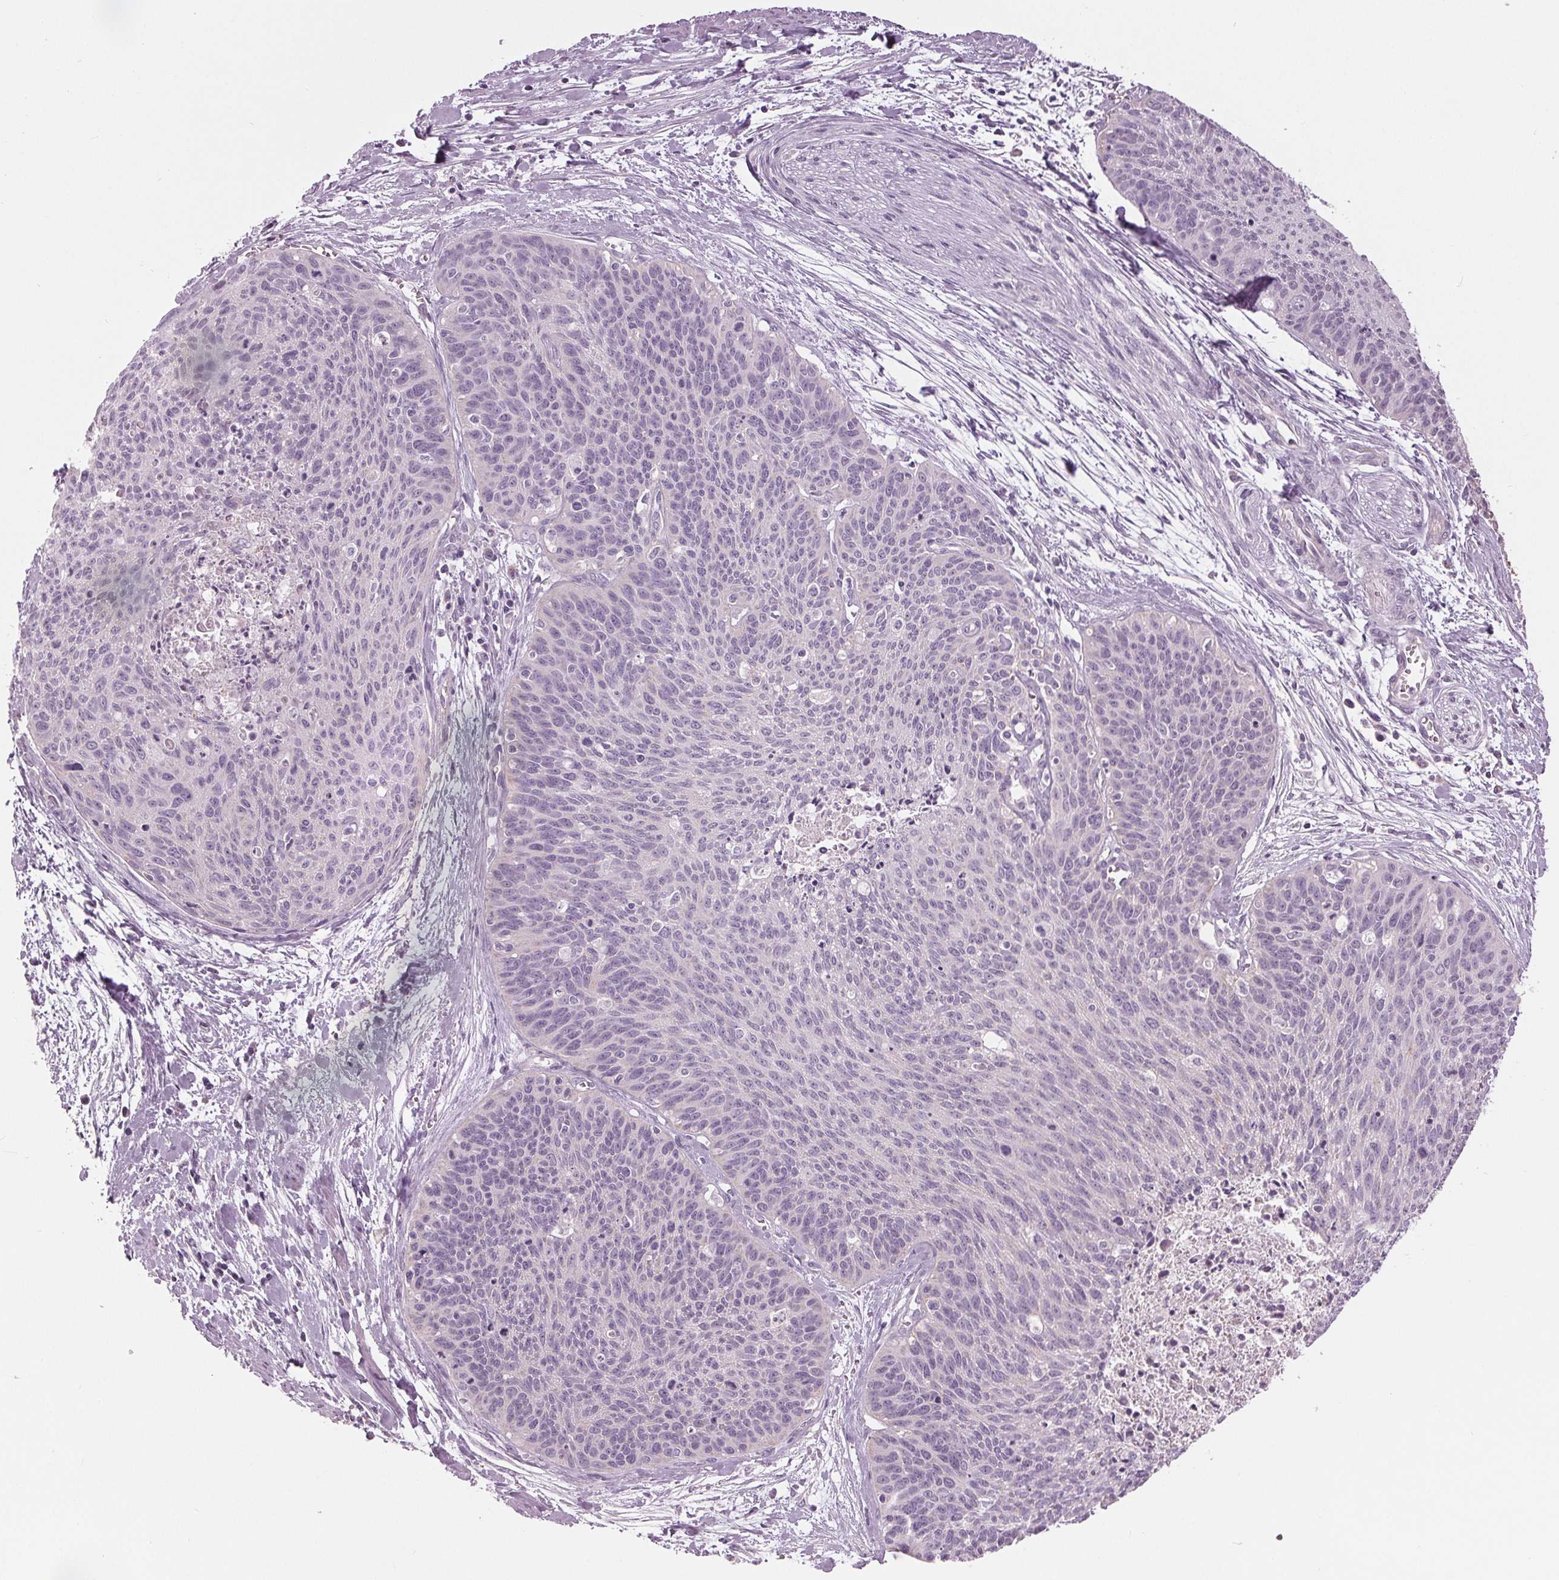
{"staining": {"intensity": "negative", "quantity": "none", "location": "none"}, "tissue": "cervical cancer", "cell_type": "Tumor cells", "image_type": "cancer", "snomed": [{"axis": "morphology", "description": "Squamous cell carcinoma, NOS"}, {"axis": "topography", "description": "Cervix"}], "caption": "There is no significant positivity in tumor cells of cervical squamous cell carcinoma.", "gene": "SAMD4A", "patient": {"sex": "female", "age": 55}}